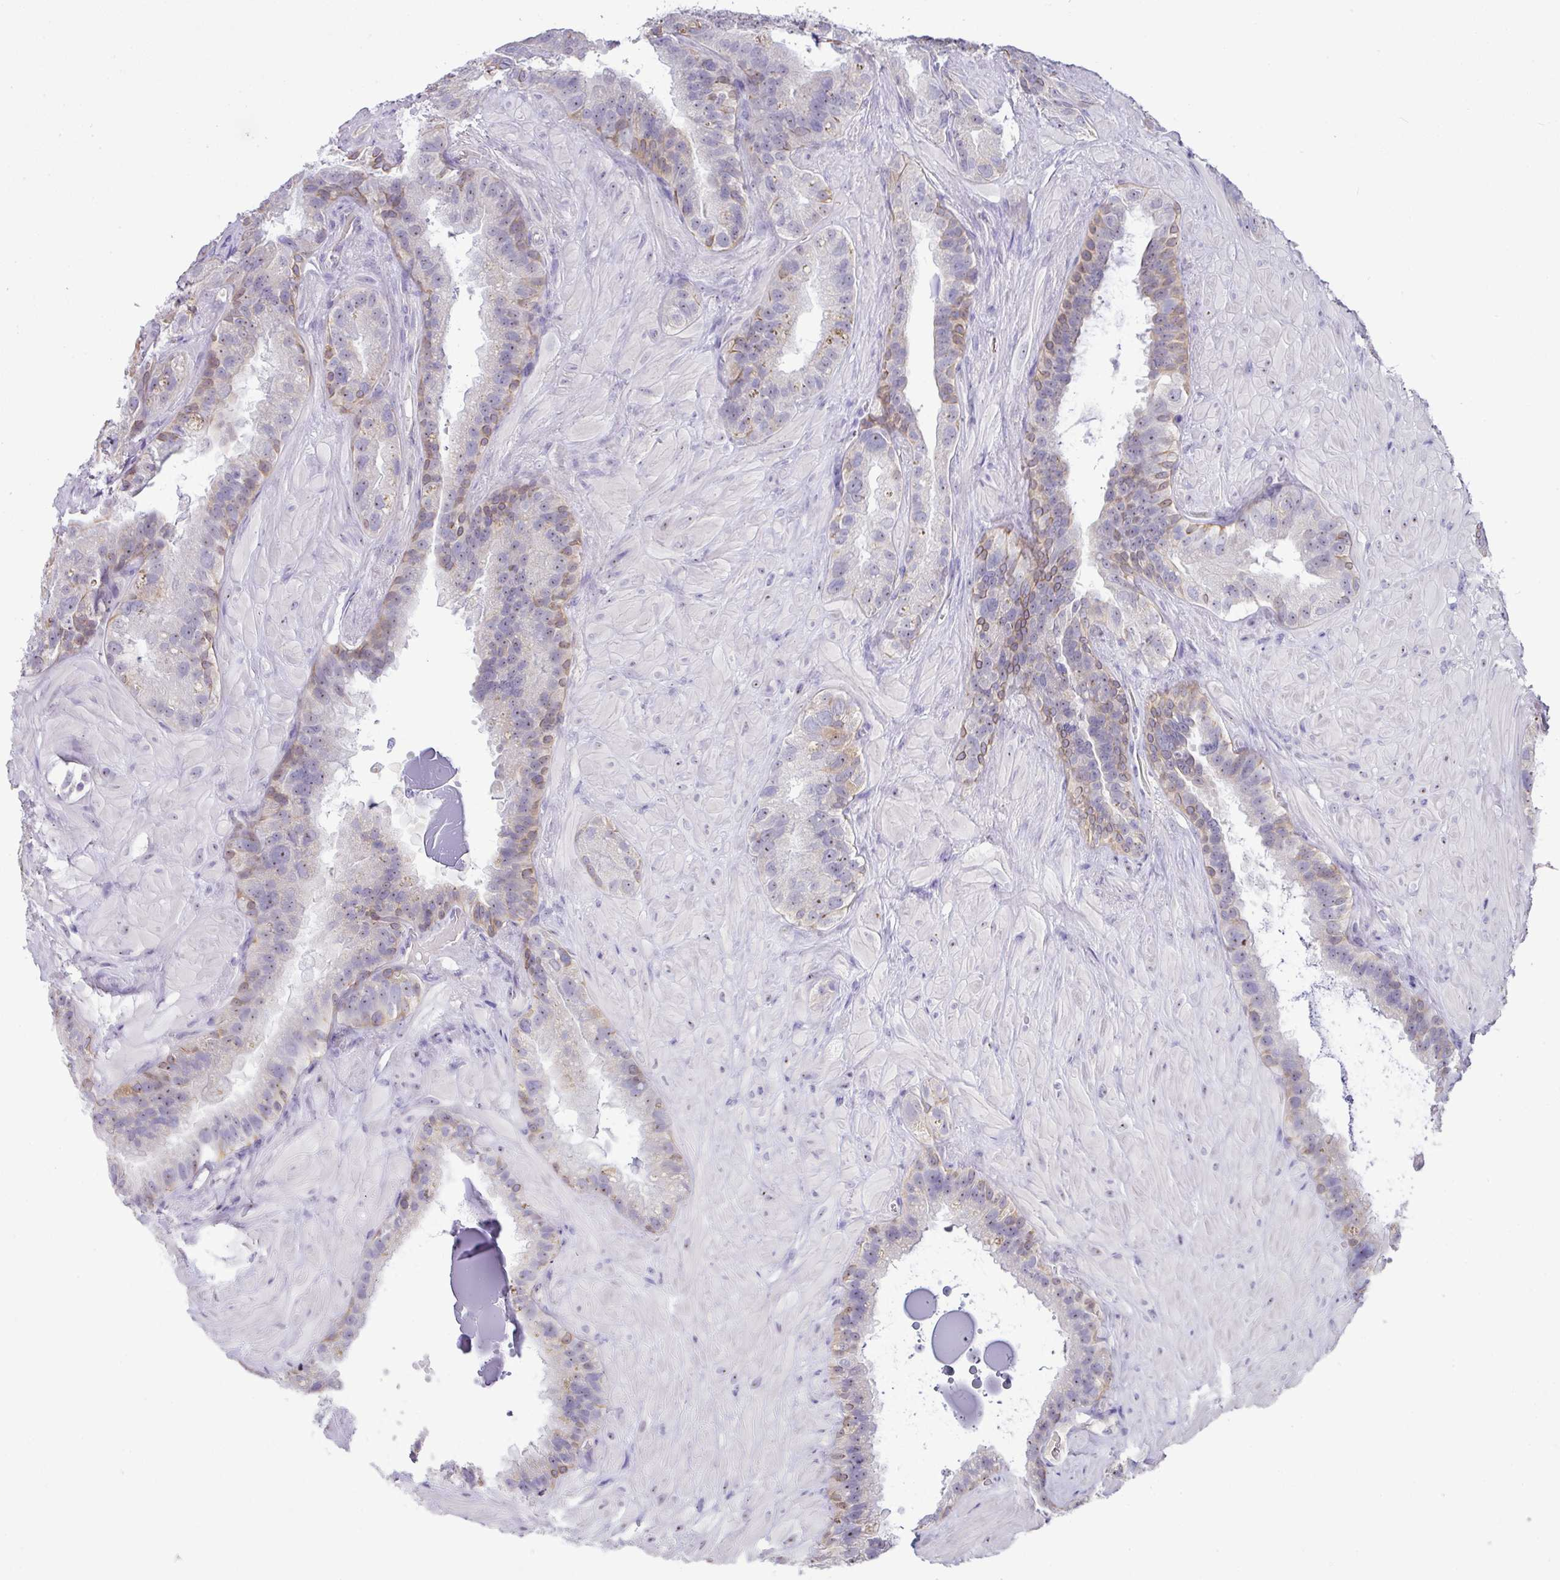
{"staining": {"intensity": "weak", "quantity": "25%-75%", "location": "cytoplasmic/membranous,nuclear"}, "tissue": "seminal vesicle", "cell_type": "Glandular cells", "image_type": "normal", "snomed": [{"axis": "morphology", "description": "Normal tissue, NOS"}, {"axis": "topography", "description": "Seminal veicle"}, {"axis": "topography", "description": "Peripheral nerve tissue"}], "caption": "Immunohistochemistry (IHC) histopathology image of benign human seminal vesicle stained for a protein (brown), which reveals low levels of weak cytoplasmic/membranous,nuclear positivity in about 25%-75% of glandular cells.", "gene": "GCG", "patient": {"sex": "male", "age": 76}}